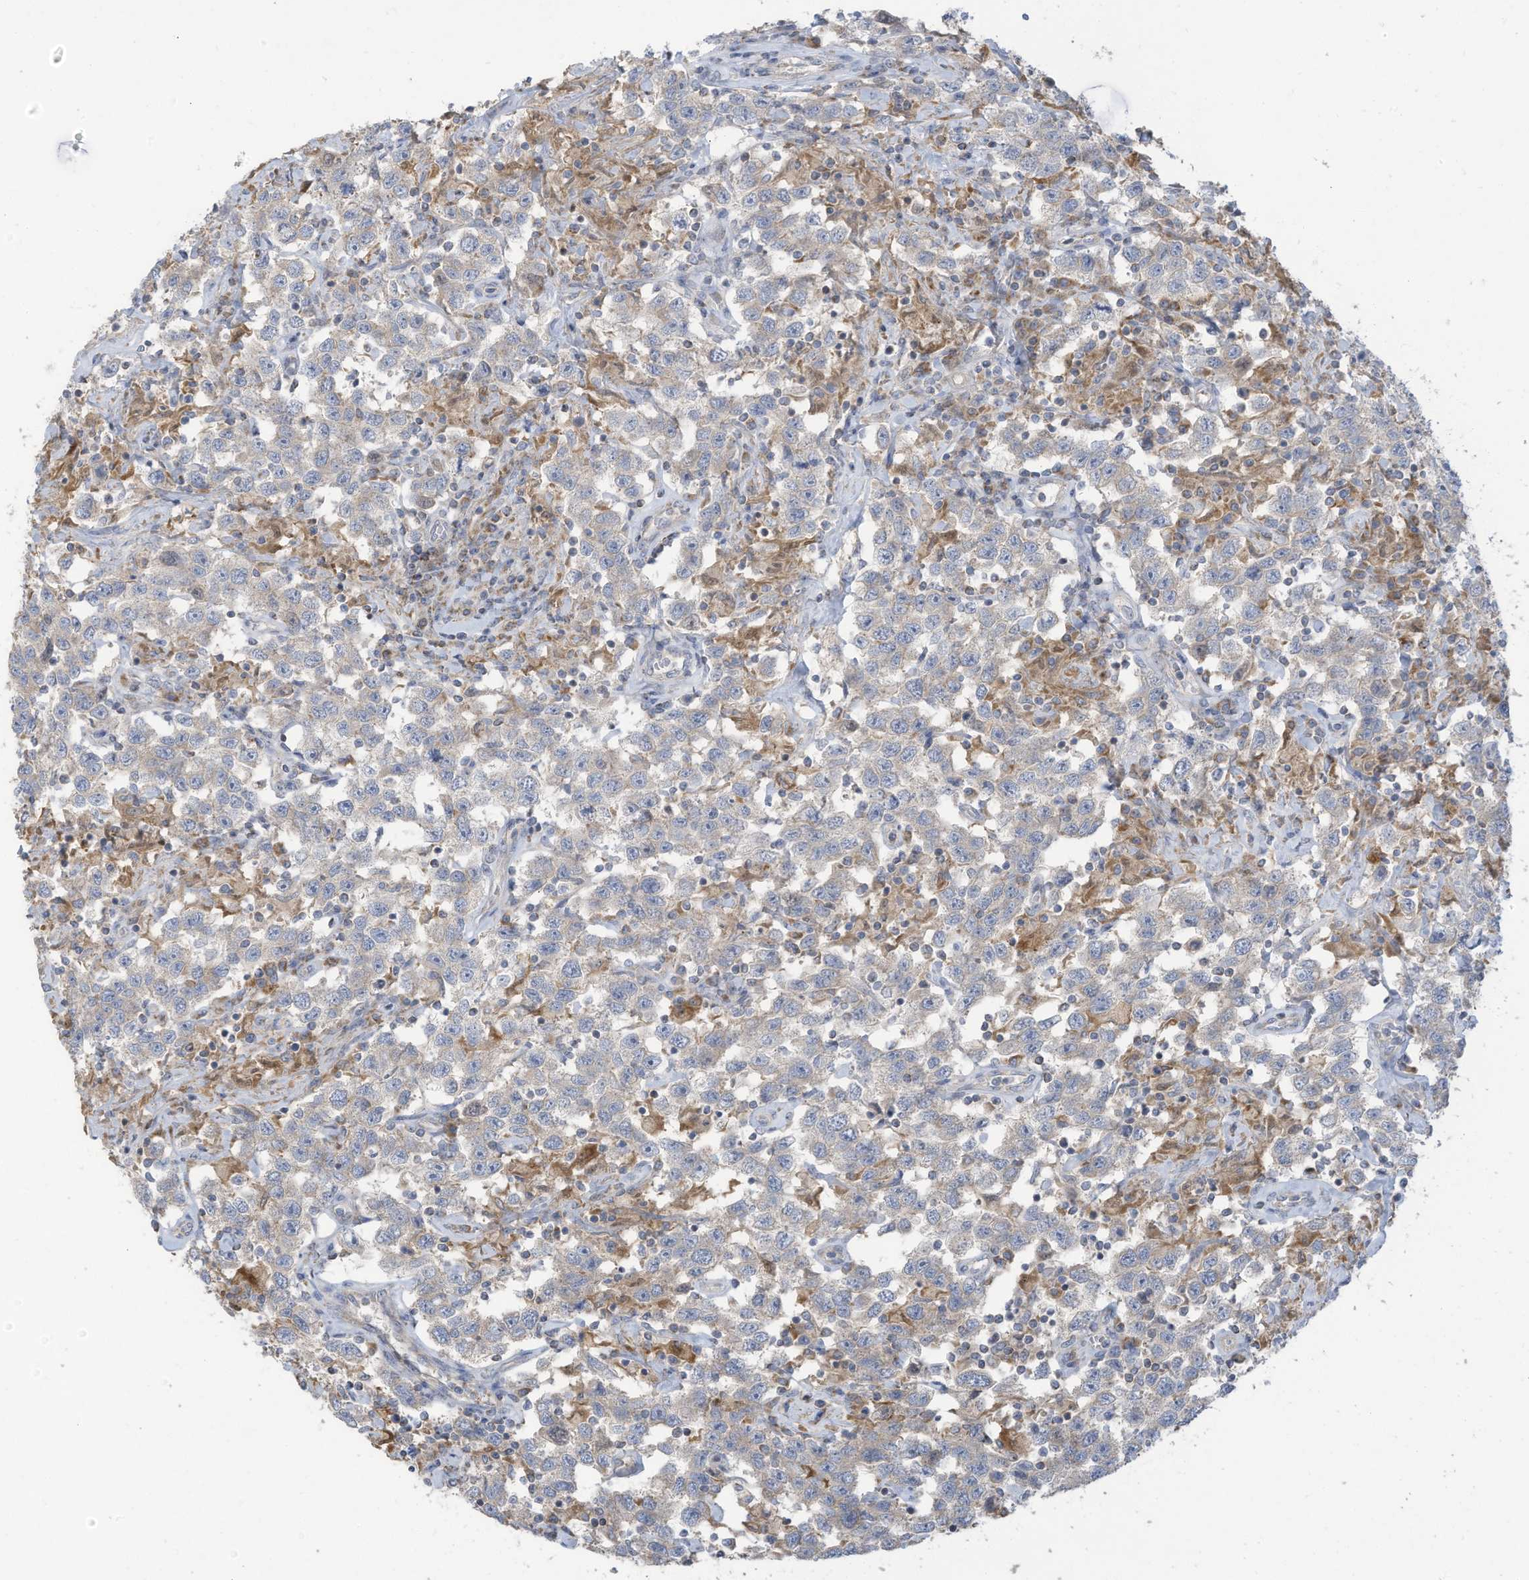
{"staining": {"intensity": "negative", "quantity": "none", "location": "none"}, "tissue": "testis cancer", "cell_type": "Tumor cells", "image_type": "cancer", "snomed": [{"axis": "morphology", "description": "Seminoma, NOS"}, {"axis": "topography", "description": "Testis"}], "caption": "Tumor cells are negative for protein expression in human seminoma (testis).", "gene": "GTPBP2", "patient": {"sex": "male", "age": 41}}